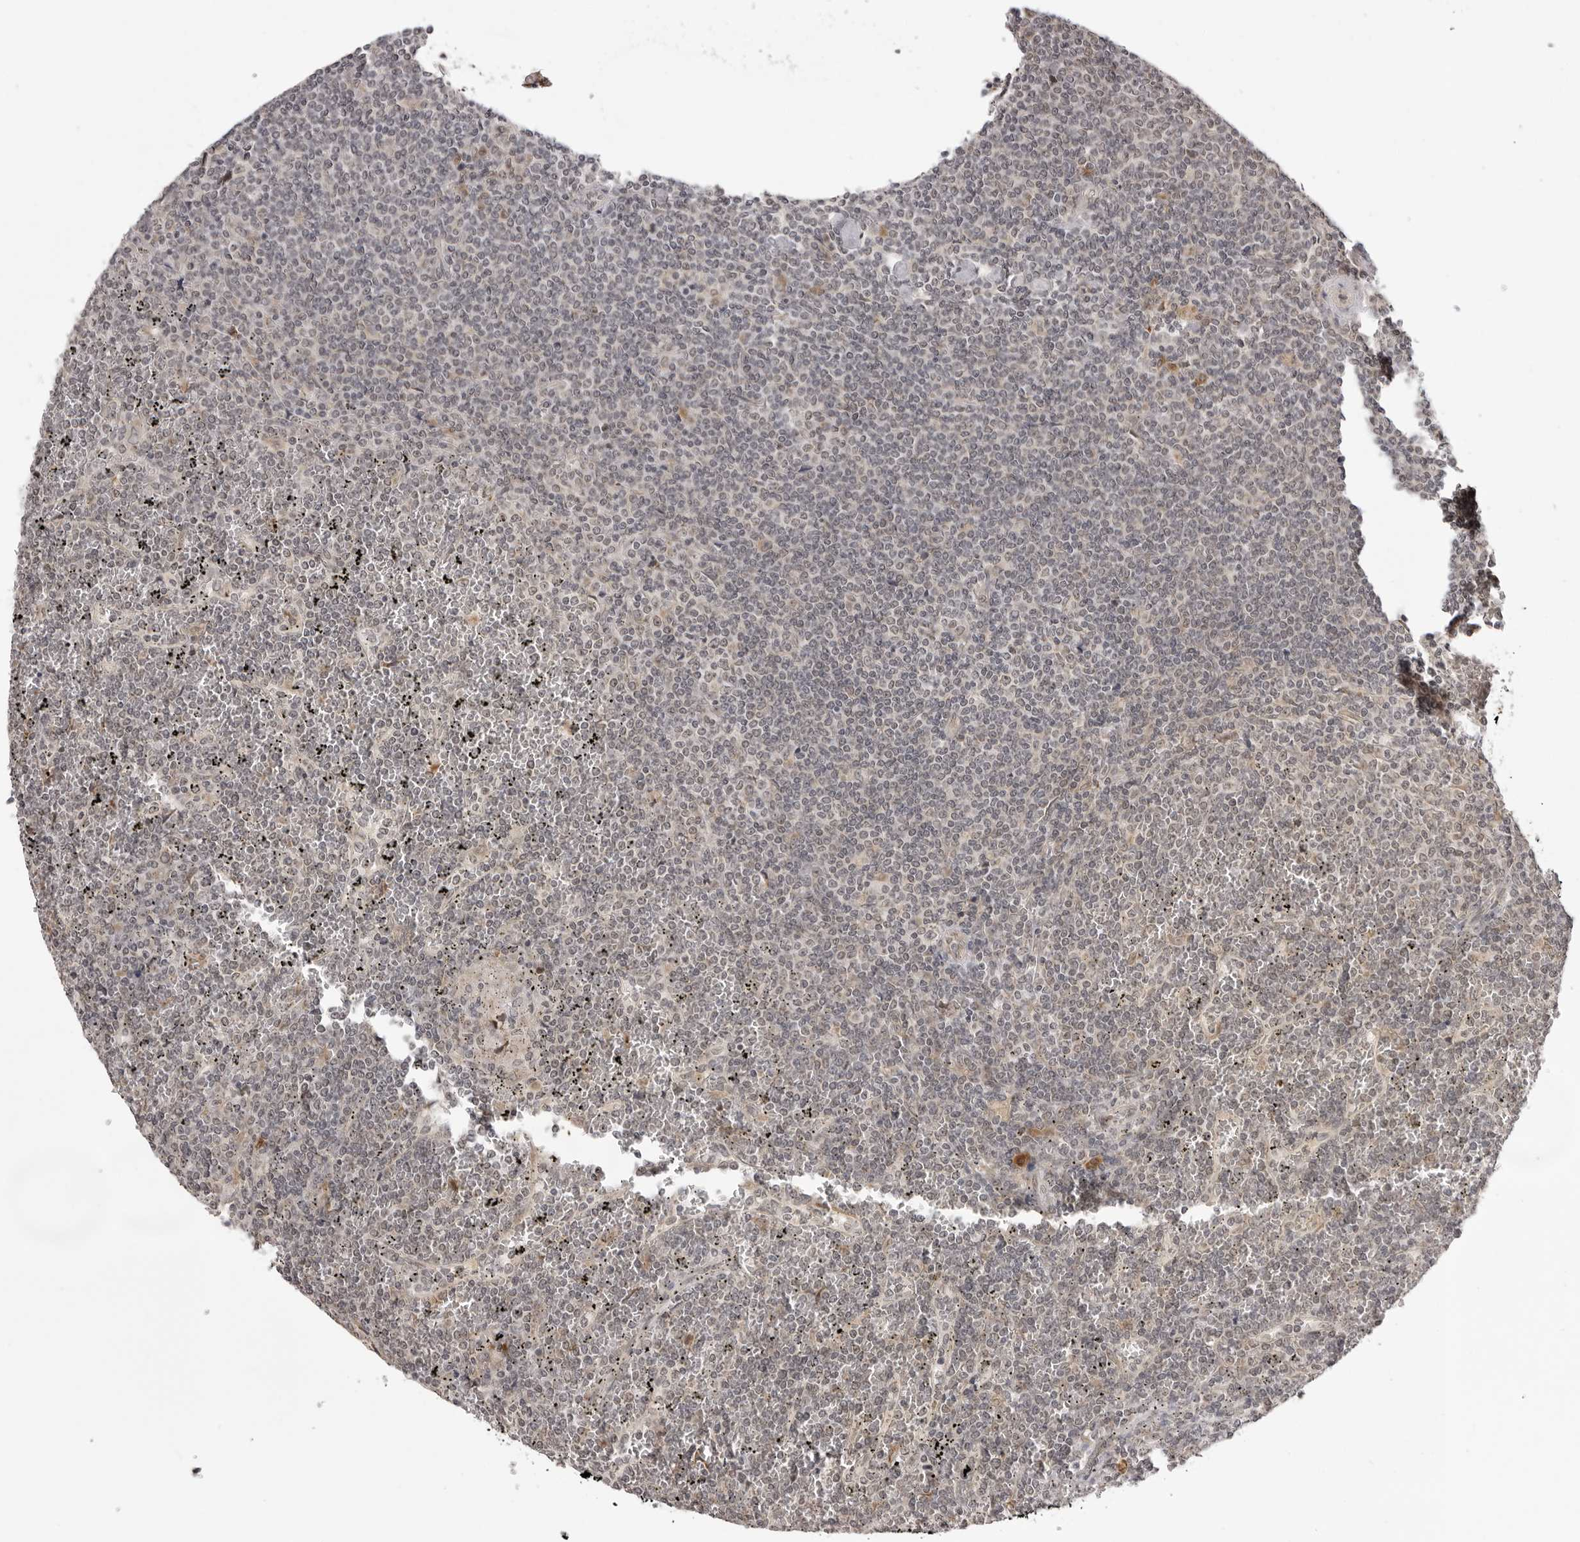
{"staining": {"intensity": "negative", "quantity": "none", "location": "none"}, "tissue": "lymphoma", "cell_type": "Tumor cells", "image_type": "cancer", "snomed": [{"axis": "morphology", "description": "Malignant lymphoma, non-Hodgkin's type, Low grade"}, {"axis": "topography", "description": "Spleen"}], "caption": "Micrograph shows no significant protein staining in tumor cells of low-grade malignant lymphoma, non-Hodgkin's type.", "gene": "ZC3H11A", "patient": {"sex": "female", "age": 19}}